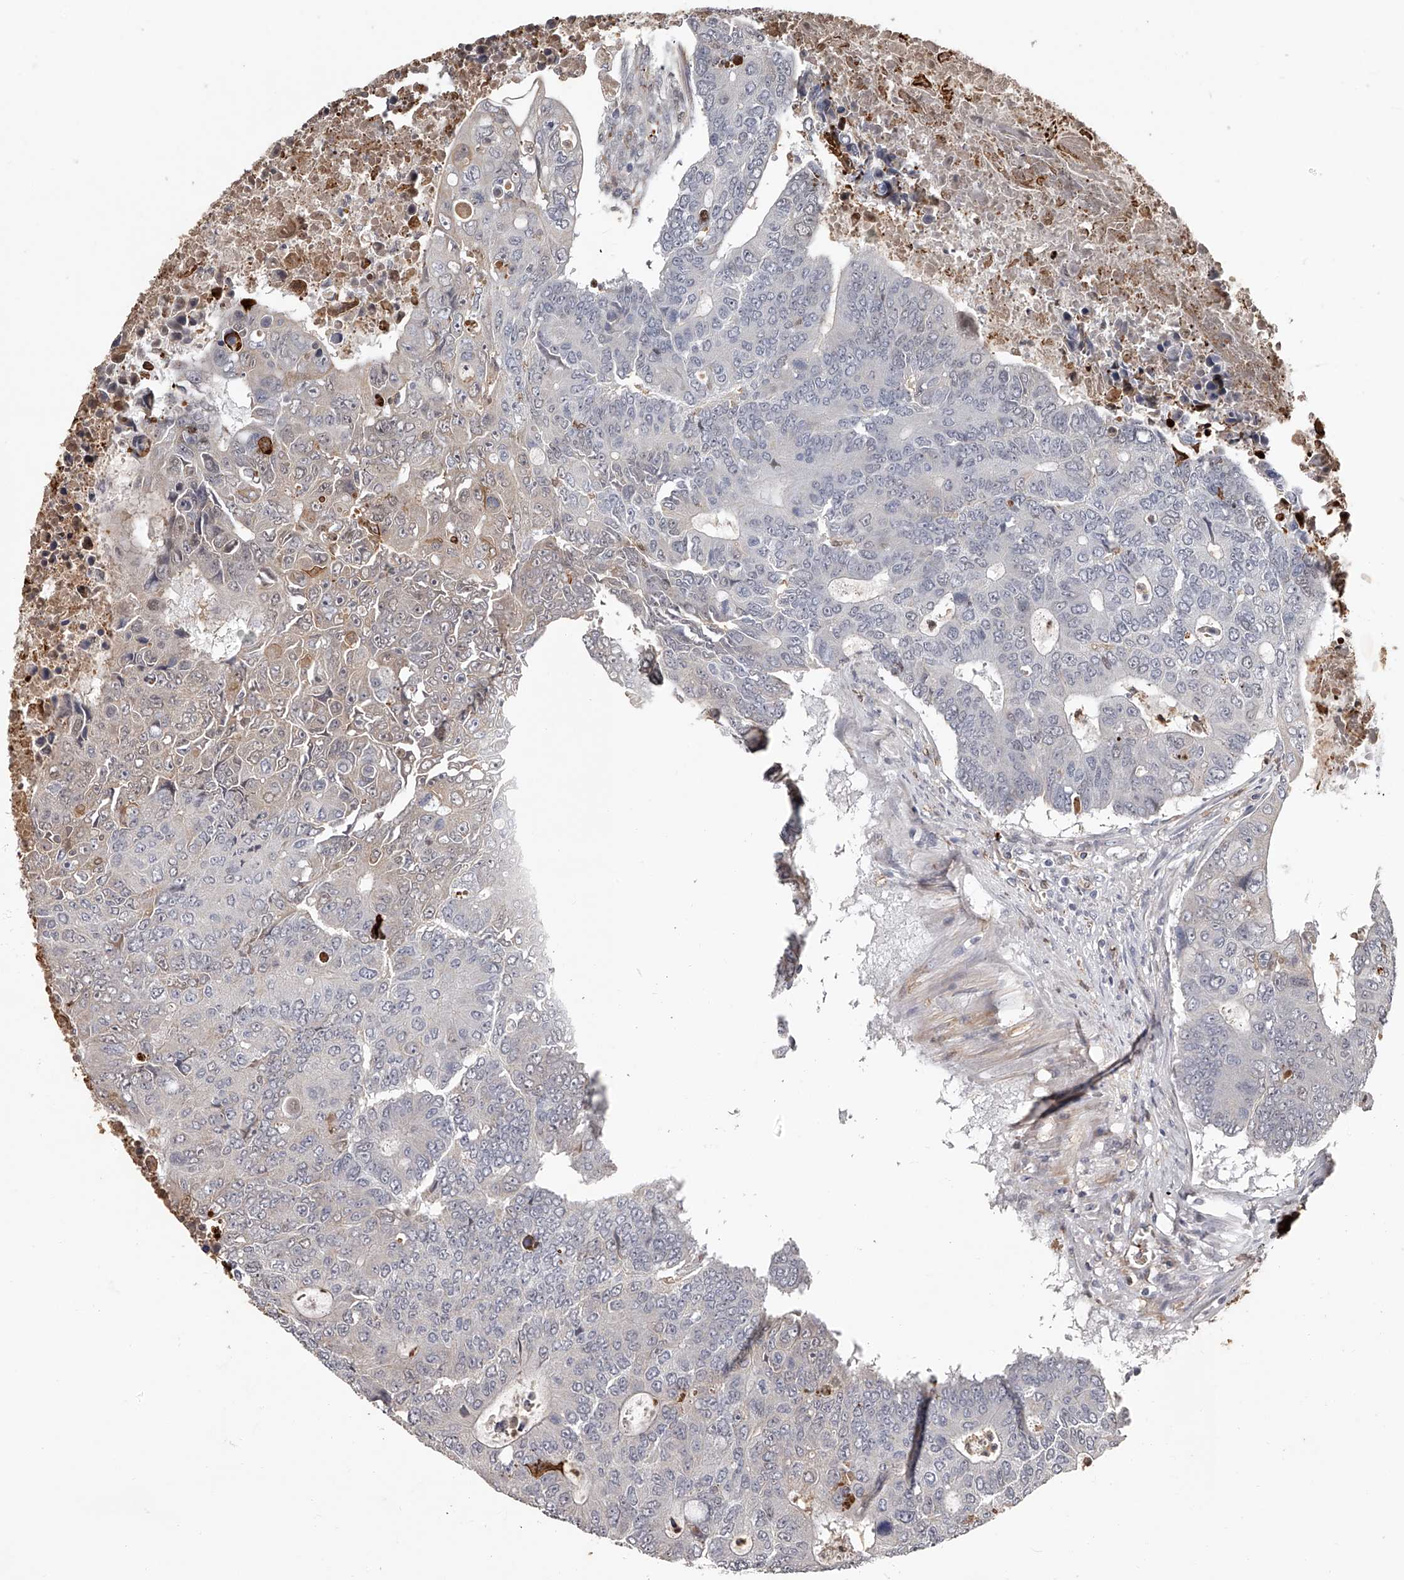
{"staining": {"intensity": "negative", "quantity": "none", "location": "none"}, "tissue": "colorectal cancer", "cell_type": "Tumor cells", "image_type": "cancer", "snomed": [{"axis": "morphology", "description": "Adenocarcinoma, NOS"}, {"axis": "topography", "description": "Colon"}], "caption": "Immunohistochemistry (IHC) micrograph of adenocarcinoma (colorectal) stained for a protein (brown), which exhibits no staining in tumor cells. The staining is performed using DAB (3,3'-diaminobenzidine) brown chromogen with nuclei counter-stained in using hematoxylin.", "gene": "URGCP", "patient": {"sex": "male", "age": 87}}